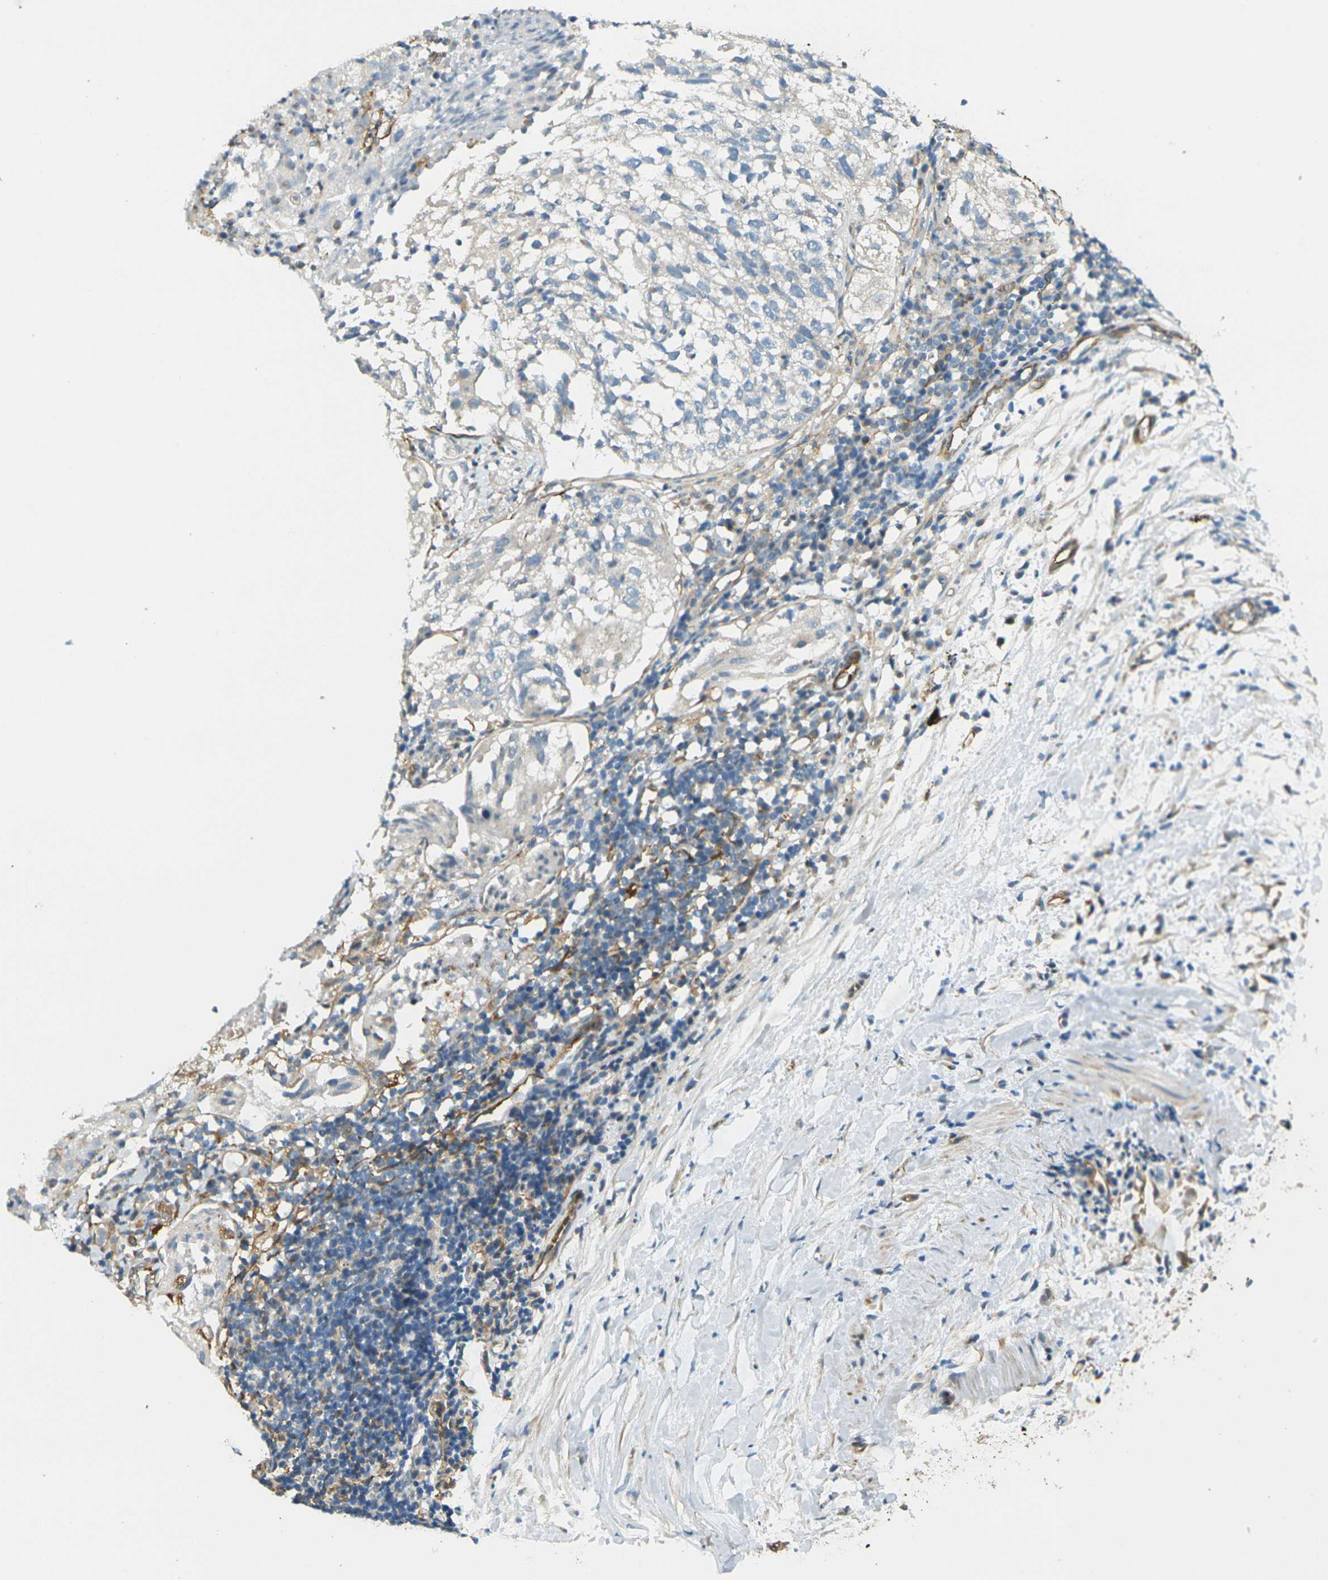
{"staining": {"intensity": "negative", "quantity": "none", "location": "none"}, "tissue": "lung cancer", "cell_type": "Tumor cells", "image_type": "cancer", "snomed": [{"axis": "morphology", "description": "Inflammation, NOS"}, {"axis": "morphology", "description": "Squamous cell carcinoma, NOS"}, {"axis": "topography", "description": "Lymph node"}, {"axis": "topography", "description": "Soft tissue"}, {"axis": "topography", "description": "Lung"}], "caption": "Tumor cells show no significant protein staining in squamous cell carcinoma (lung).", "gene": "CYTH3", "patient": {"sex": "male", "age": 66}}